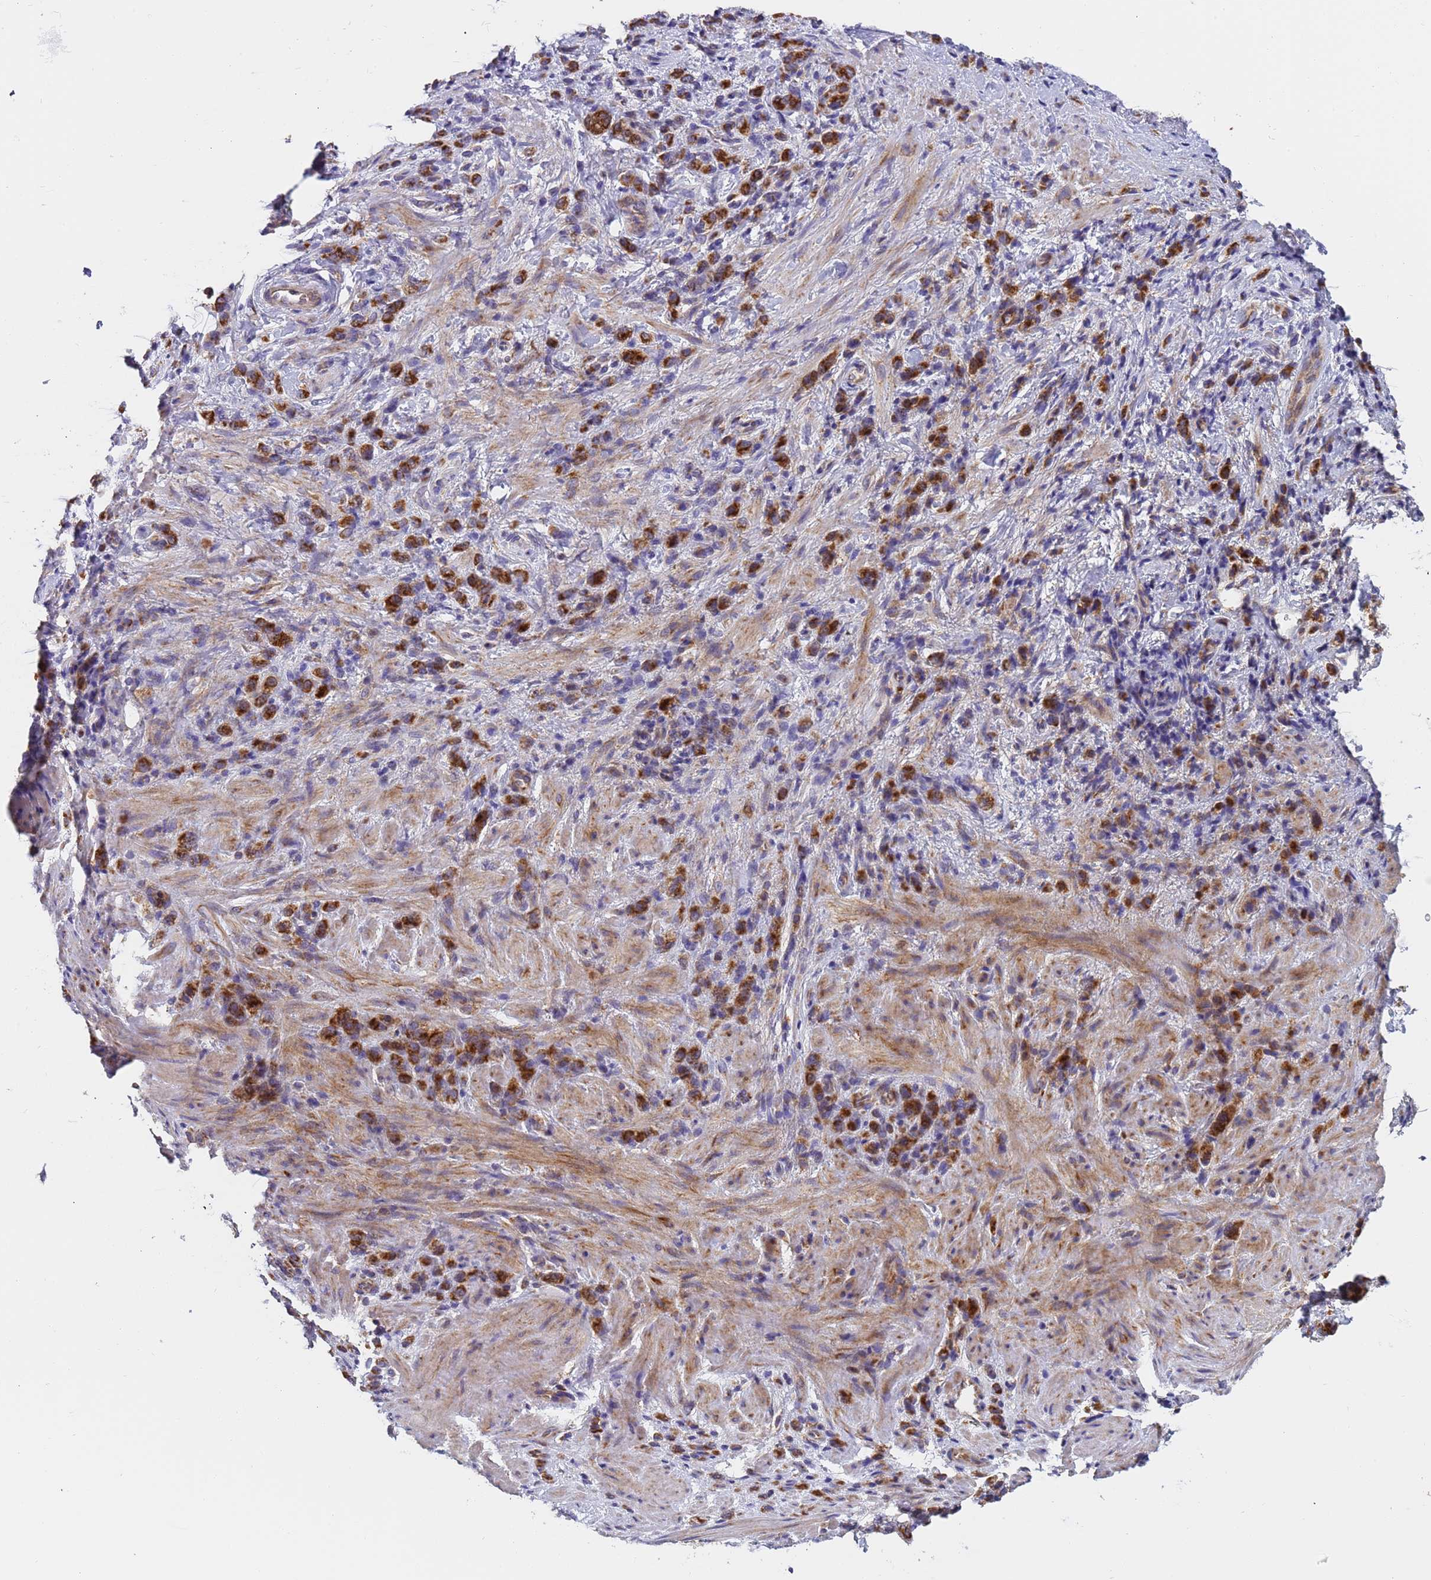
{"staining": {"intensity": "strong", "quantity": ">75%", "location": "cytoplasmic/membranous"}, "tissue": "stomach cancer", "cell_type": "Tumor cells", "image_type": "cancer", "snomed": [{"axis": "morphology", "description": "Adenocarcinoma, NOS"}, {"axis": "topography", "description": "Stomach"}], "caption": "Approximately >75% of tumor cells in human stomach cancer reveal strong cytoplasmic/membranous protein staining as visualized by brown immunohistochemical staining.", "gene": "TMEM126A", "patient": {"sex": "male", "age": 77}}